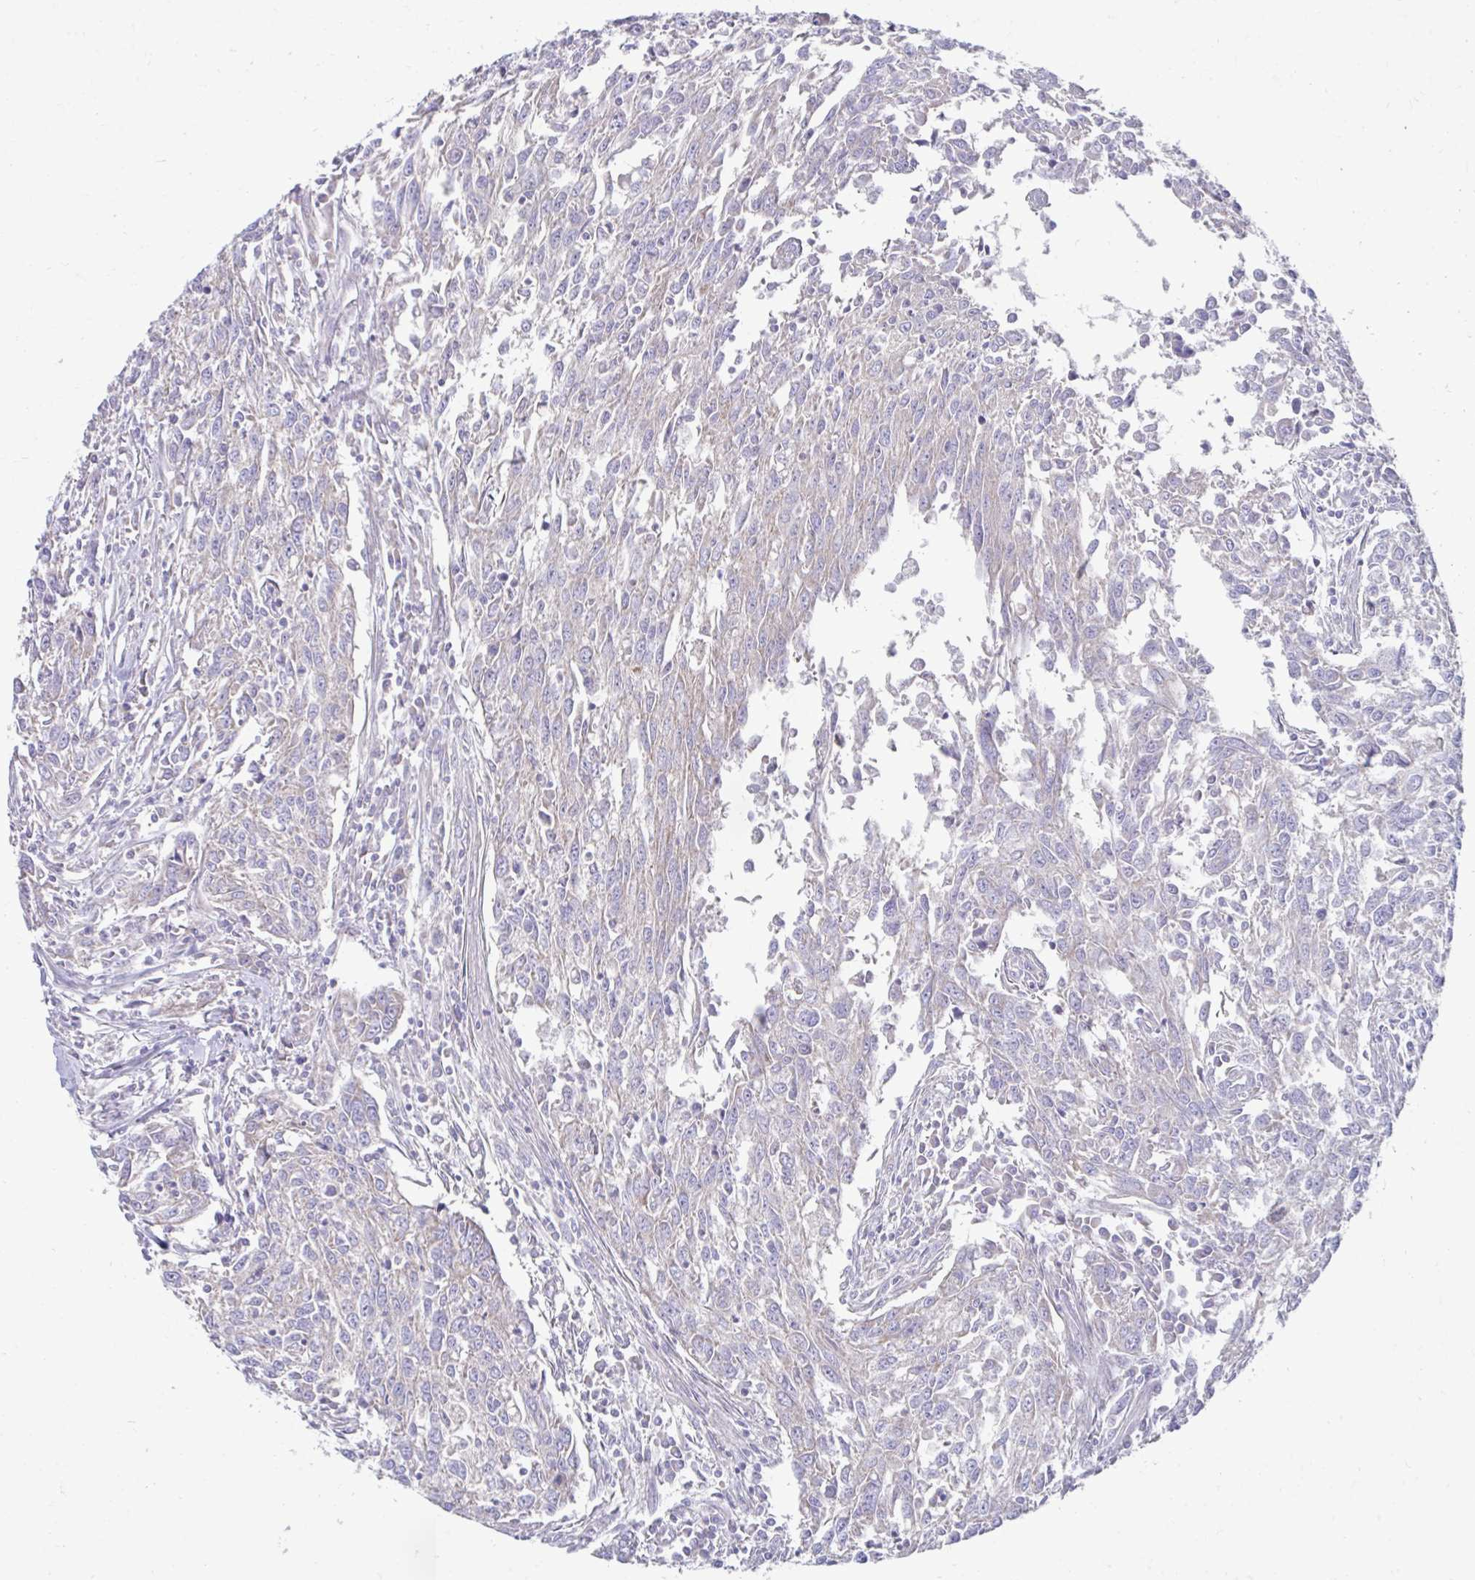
{"staining": {"intensity": "negative", "quantity": "none", "location": "none"}, "tissue": "breast cancer", "cell_type": "Tumor cells", "image_type": "cancer", "snomed": [{"axis": "morphology", "description": "Duct carcinoma"}, {"axis": "topography", "description": "Breast"}], "caption": "Tumor cells are negative for protein expression in human breast cancer. Brightfield microscopy of immunohistochemistry (IHC) stained with DAB (3,3'-diaminobenzidine) (brown) and hematoxylin (blue), captured at high magnification.", "gene": "LINGO4", "patient": {"sex": "female", "age": 50}}